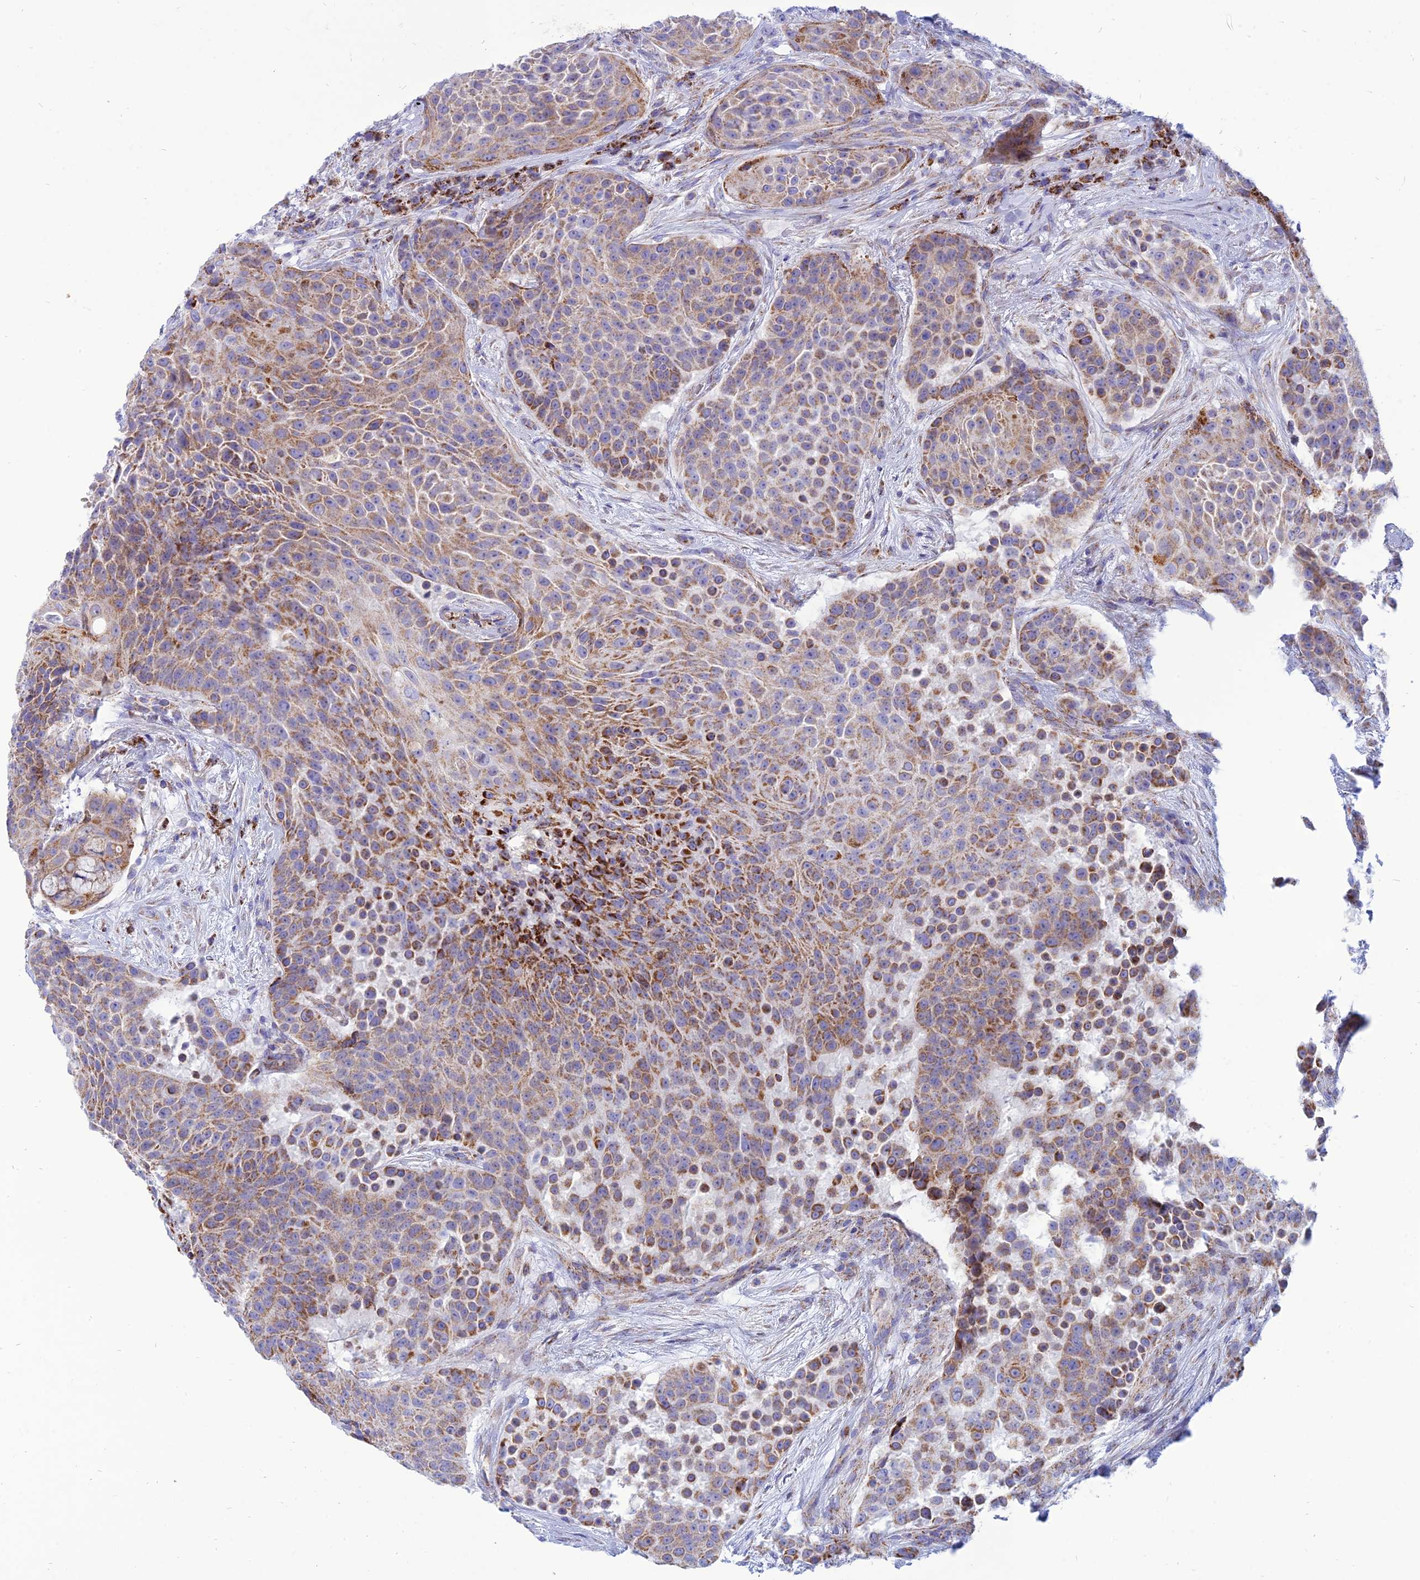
{"staining": {"intensity": "moderate", "quantity": ">75%", "location": "cytoplasmic/membranous"}, "tissue": "urothelial cancer", "cell_type": "Tumor cells", "image_type": "cancer", "snomed": [{"axis": "morphology", "description": "Urothelial carcinoma, High grade"}, {"axis": "topography", "description": "Urinary bladder"}], "caption": "High-grade urothelial carcinoma tissue demonstrates moderate cytoplasmic/membranous staining in about >75% of tumor cells", "gene": "PACC1", "patient": {"sex": "female", "age": 63}}